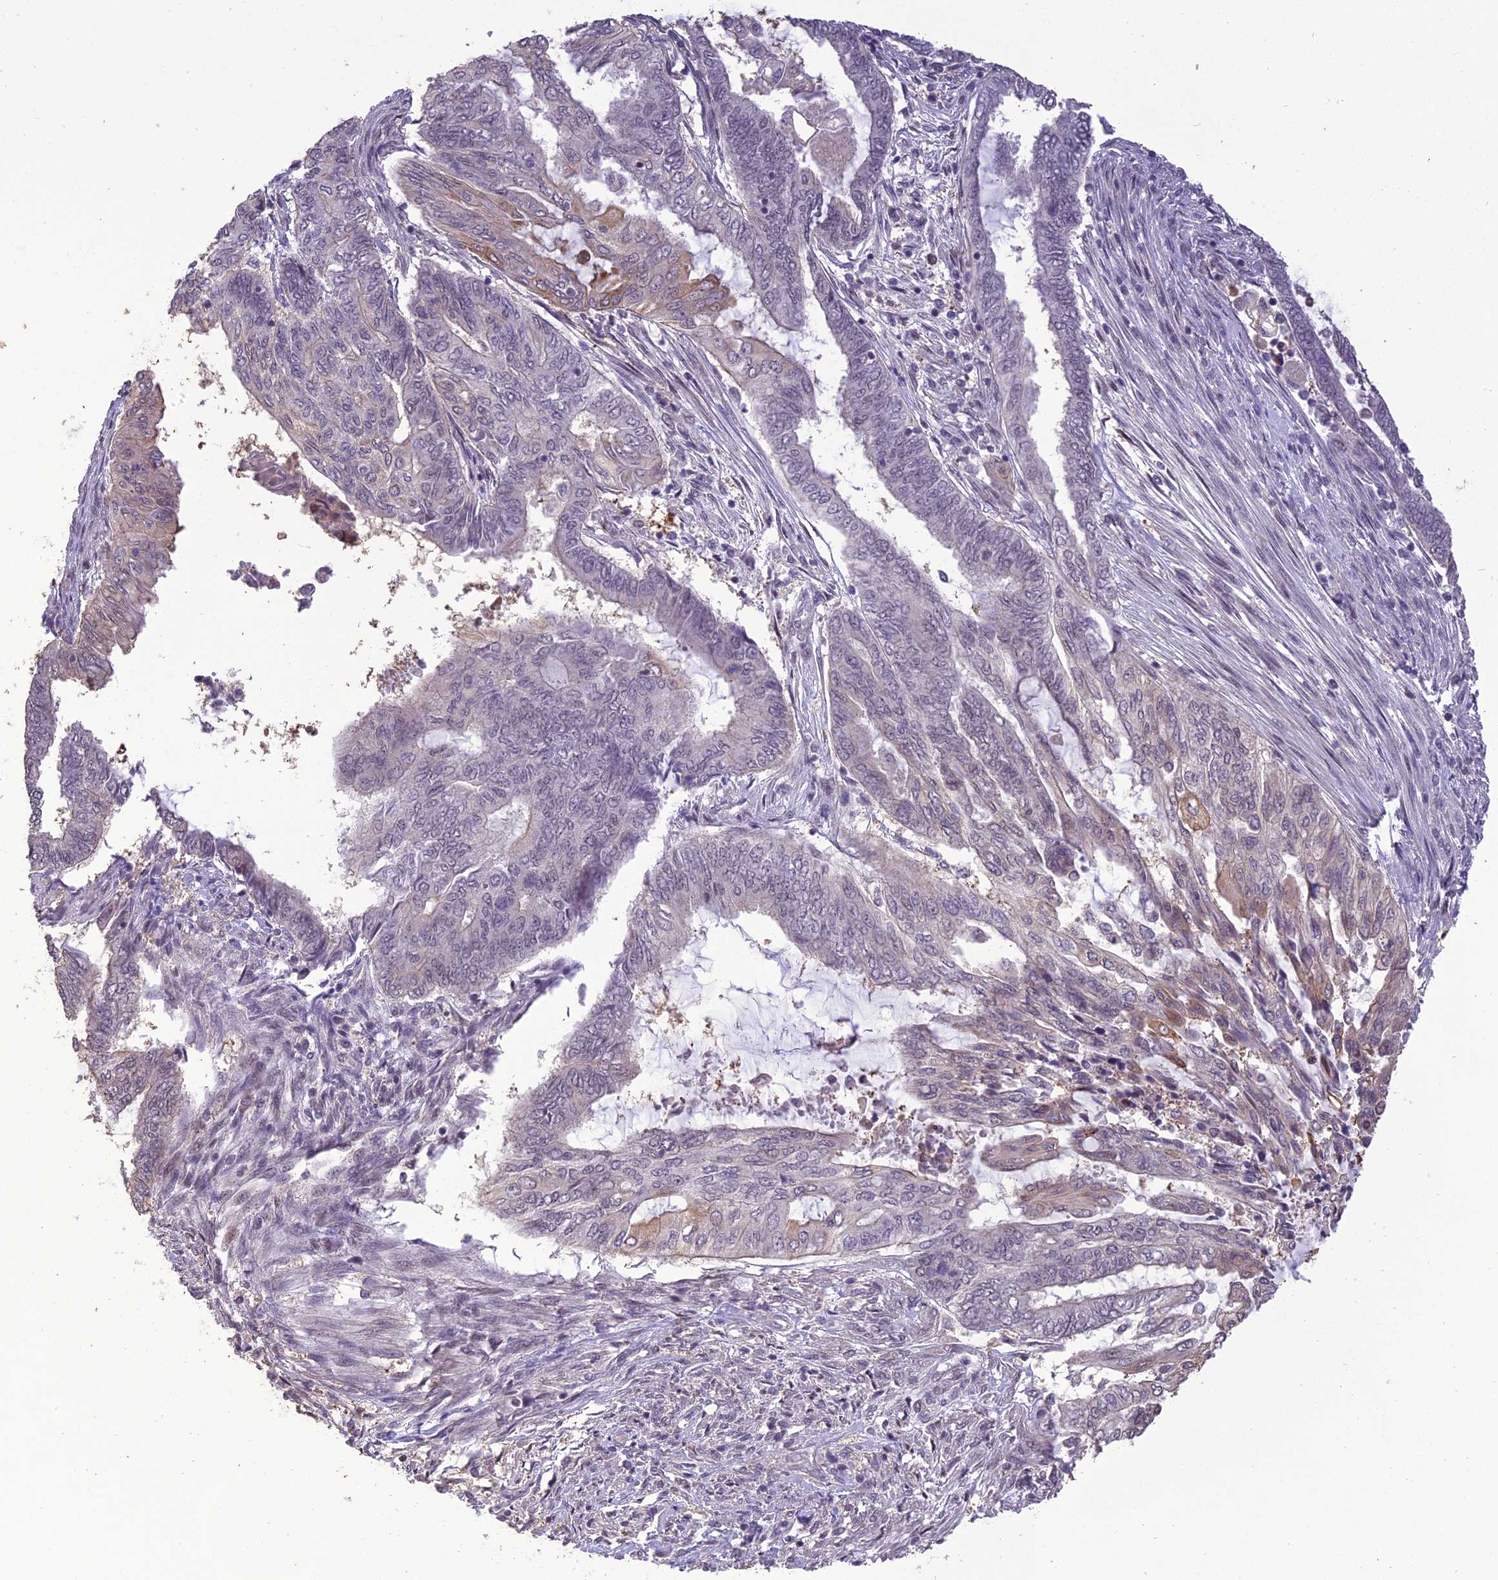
{"staining": {"intensity": "weak", "quantity": "<25%", "location": "cytoplasmic/membranous,nuclear"}, "tissue": "endometrial cancer", "cell_type": "Tumor cells", "image_type": "cancer", "snomed": [{"axis": "morphology", "description": "Adenocarcinoma, NOS"}, {"axis": "topography", "description": "Uterus"}, {"axis": "topography", "description": "Endometrium"}], "caption": "This is an IHC histopathology image of adenocarcinoma (endometrial). There is no positivity in tumor cells.", "gene": "TIGD7", "patient": {"sex": "female", "age": 70}}